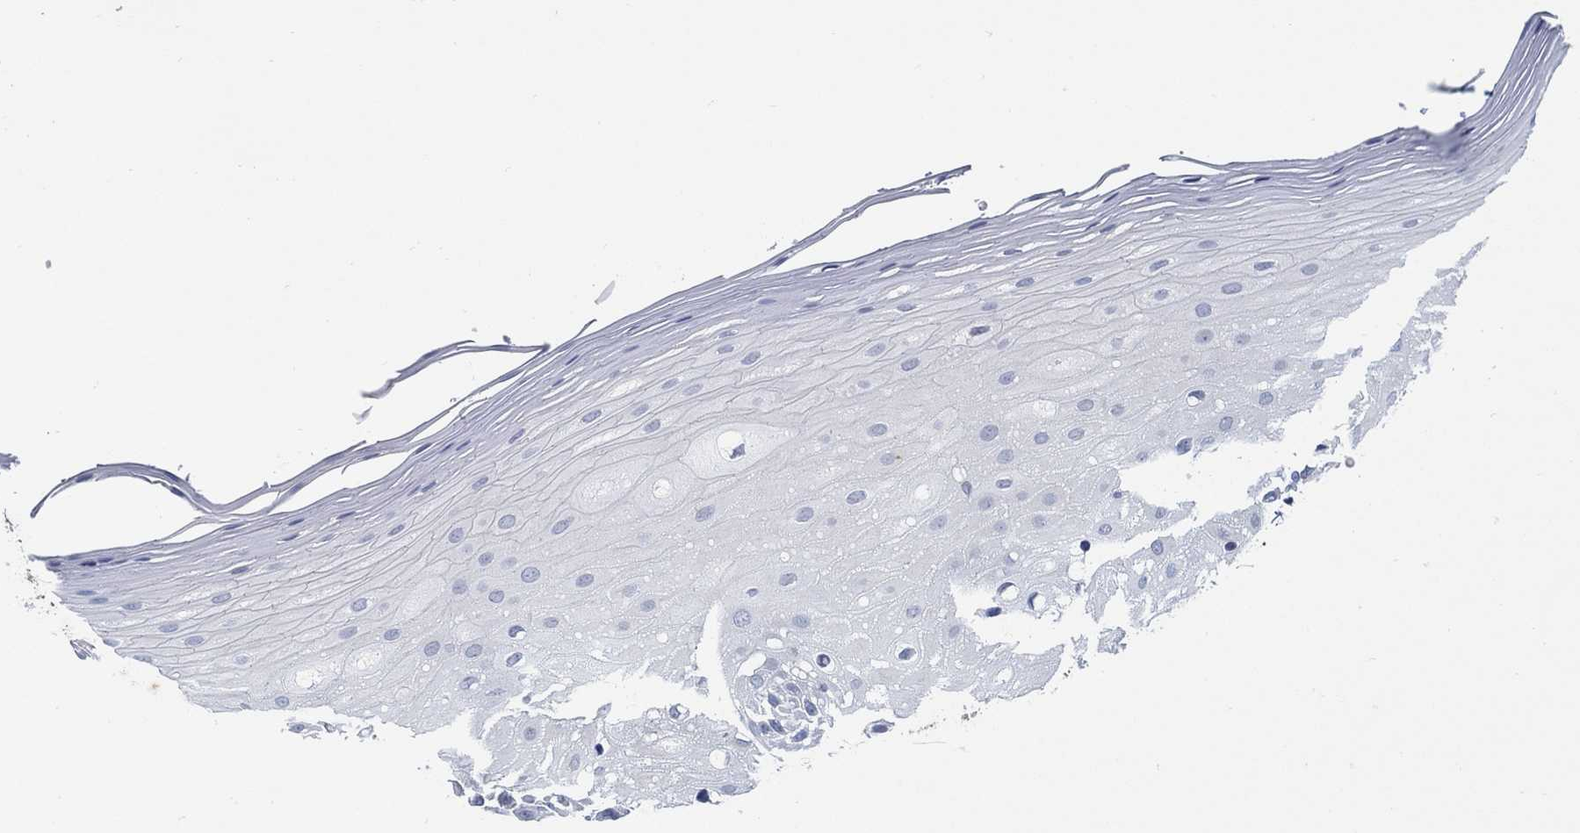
{"staining": {"intensity": "negative", "quantity": "none", "location": "none"}, "tissue": "oral mucosa", "cell_type": "Squamous epithelial cells", "image_type": "normal", "snomed": [{"axis": "morphology", "description": "Normal tissue, NOS"}, {"axis": "morphology", "description": "Squamous cell carcinoma, NOS"}, {"axis": "topography", "description": "Oral tissue"}, {"axis": "topography", "description": "Head-Neck"}], "caption": "Immunohistochemistry (IHC) photomicrograph of unremarkable oral mucosa: oral mucosa stained with DAB exhibits no significant protein expression in squamous epithelial cells. (DAB immunohistochemistry visualized using brightfield microscopy, high magnification).", "gene": "PCDH11X", "patient": {"sex": "female", "age": 75}}